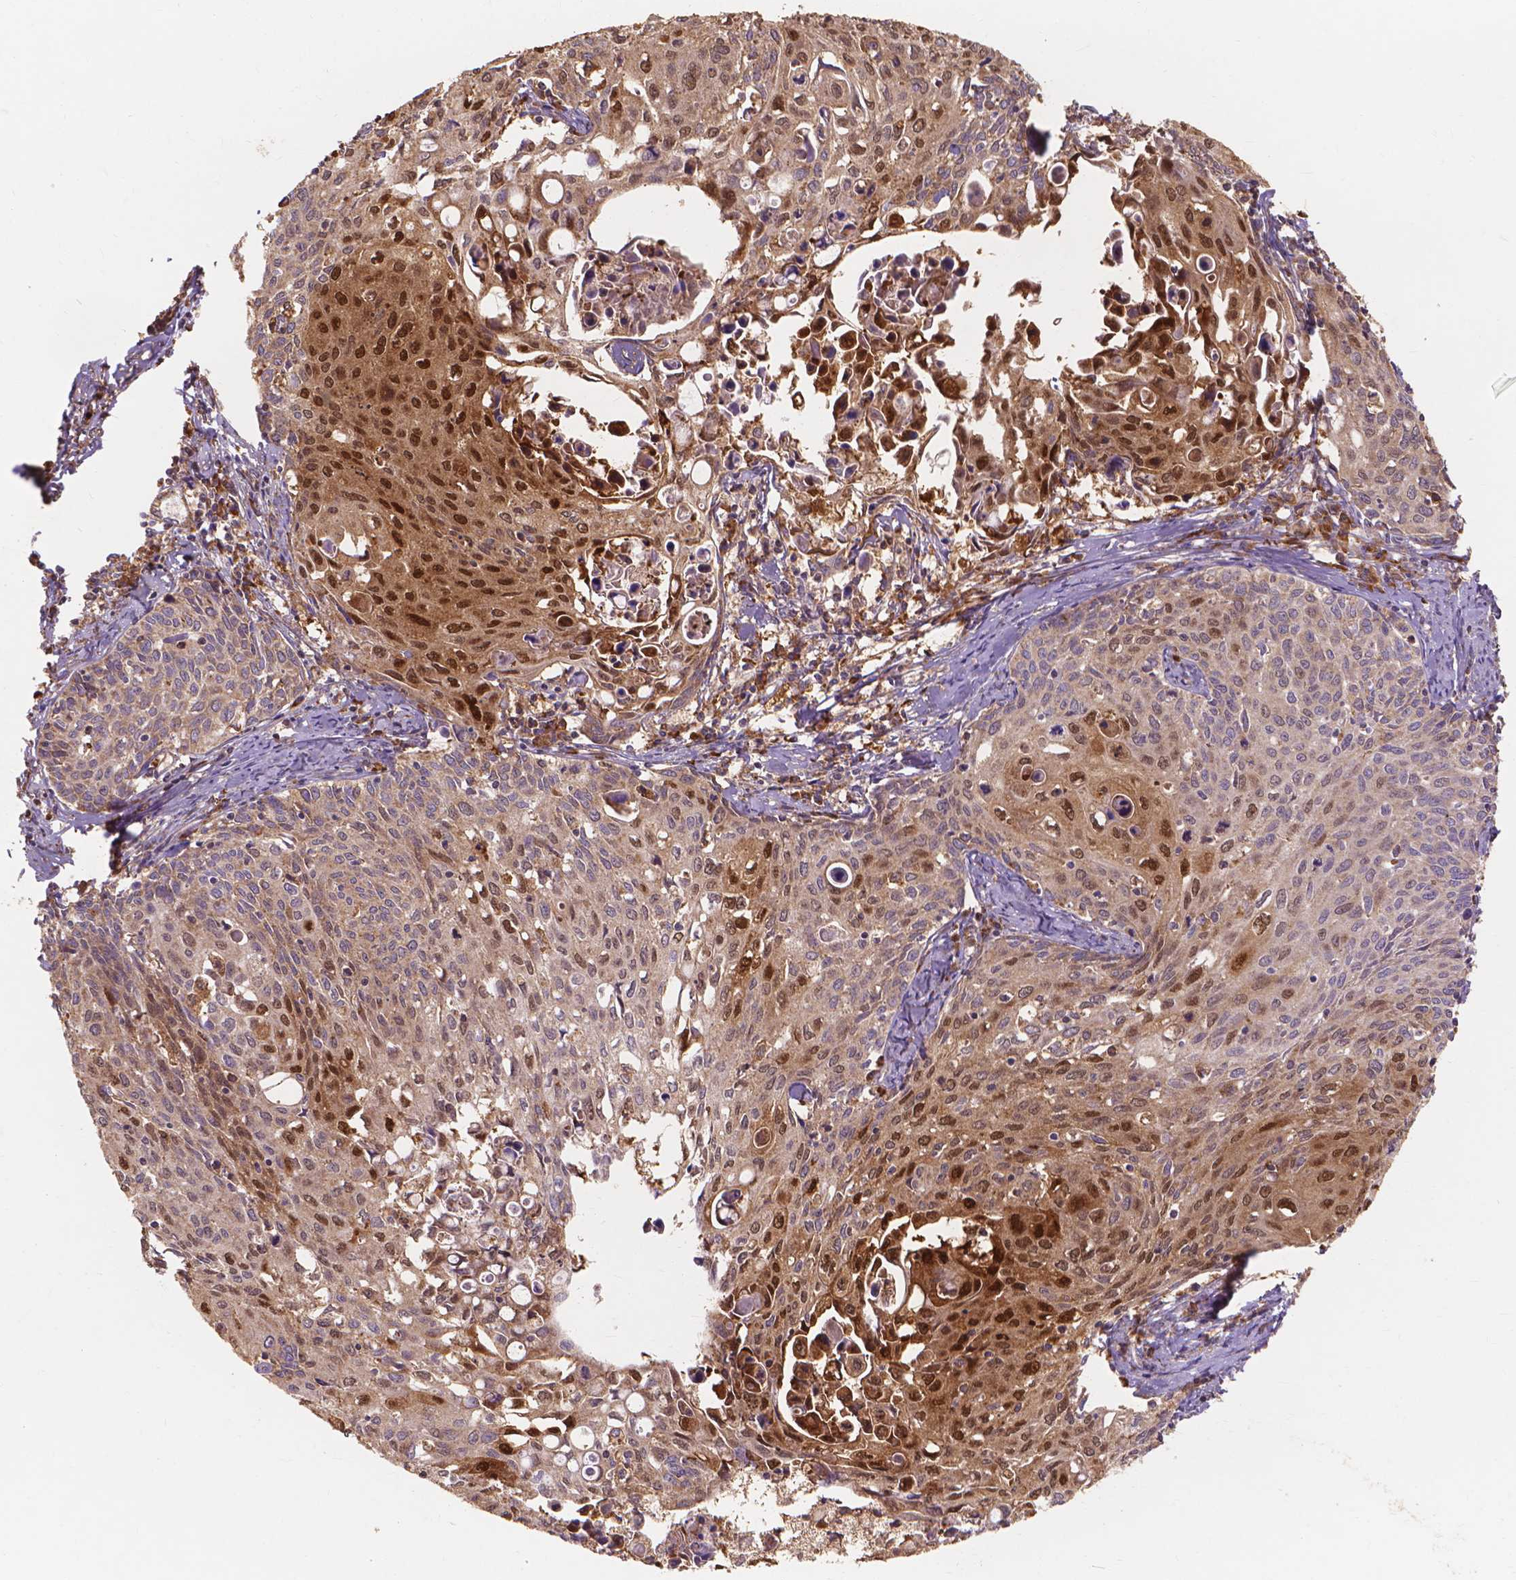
{"staining": {"intensity": "moderate", "quantity": ">75%", "location": "cytoplasmic/membranous,nuclear"}, "tissue": "cervical cancer", "cell_type": "Tumor cells", "image_type": "cancer", "snomed": [{"axis": "morphology", "description": "Squamous cell carcinoma, NOS"}, {"axis": "topography", "description": "Cervix"}], "caption": "The photomicrograph demonstrates a brown stain indicating the presence of a protein in the cytoplasmic/membranous and nuclear of tumor cells in cervical cancer.", "gene": "TAB2", "patient": {"sex": "female", "age": 62}}